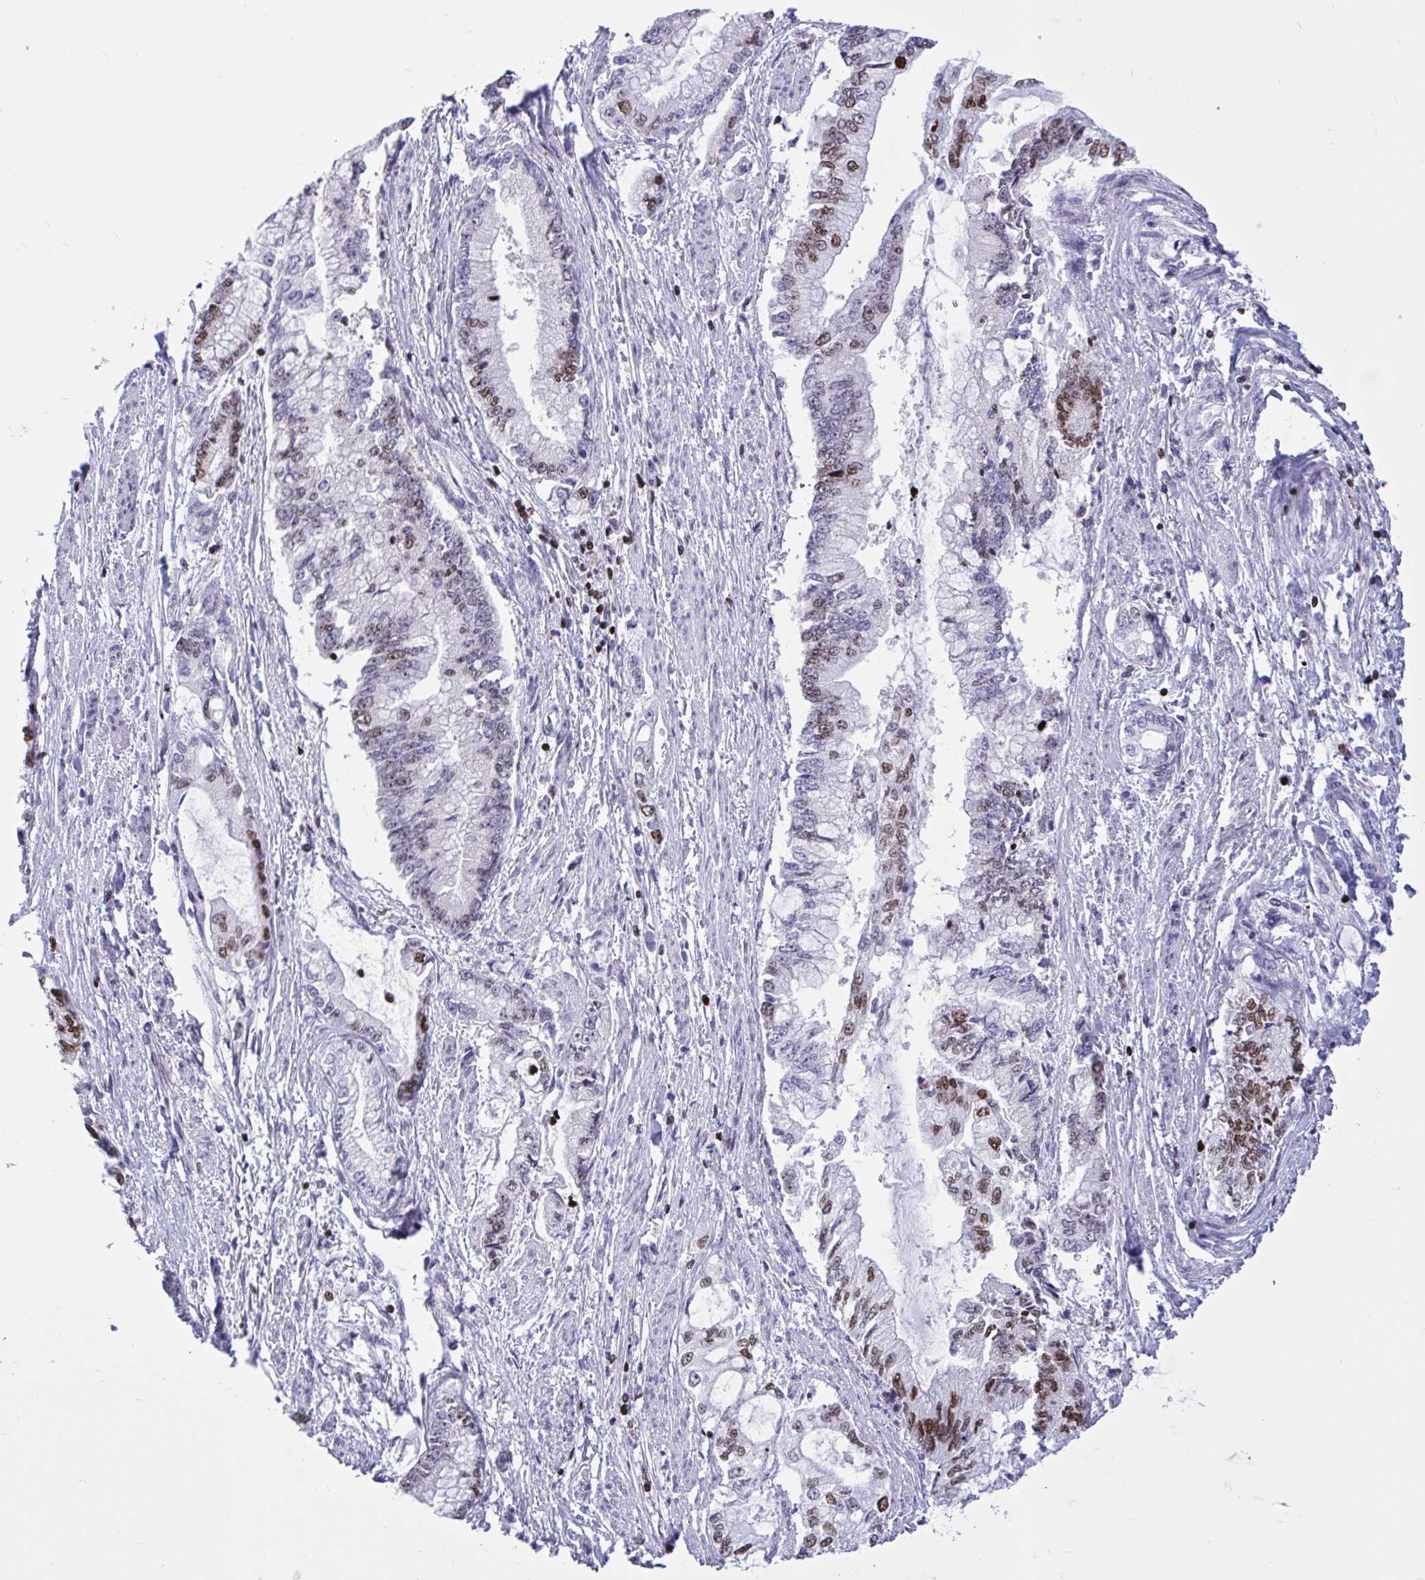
{"staining": {"intensity": "moderate", "quantity": "<25%", "location": "nuclear"}, "tissue": "stomach cancer", "cell_type": "Tumor cells", "image_type": "cancer", "snomed": [{"axis": "morphology", "description": "Adenocarcinoma, NOS"}, {"axis": "topography", "description": "Stomach, upper"}], "caption": "Tumor cells exhibit low levels of moderate nuclear positivity in about <25% of cells in stomach cancer.", "gene": "HMGB2", "patient": {"sex": "female", "age": 74}}